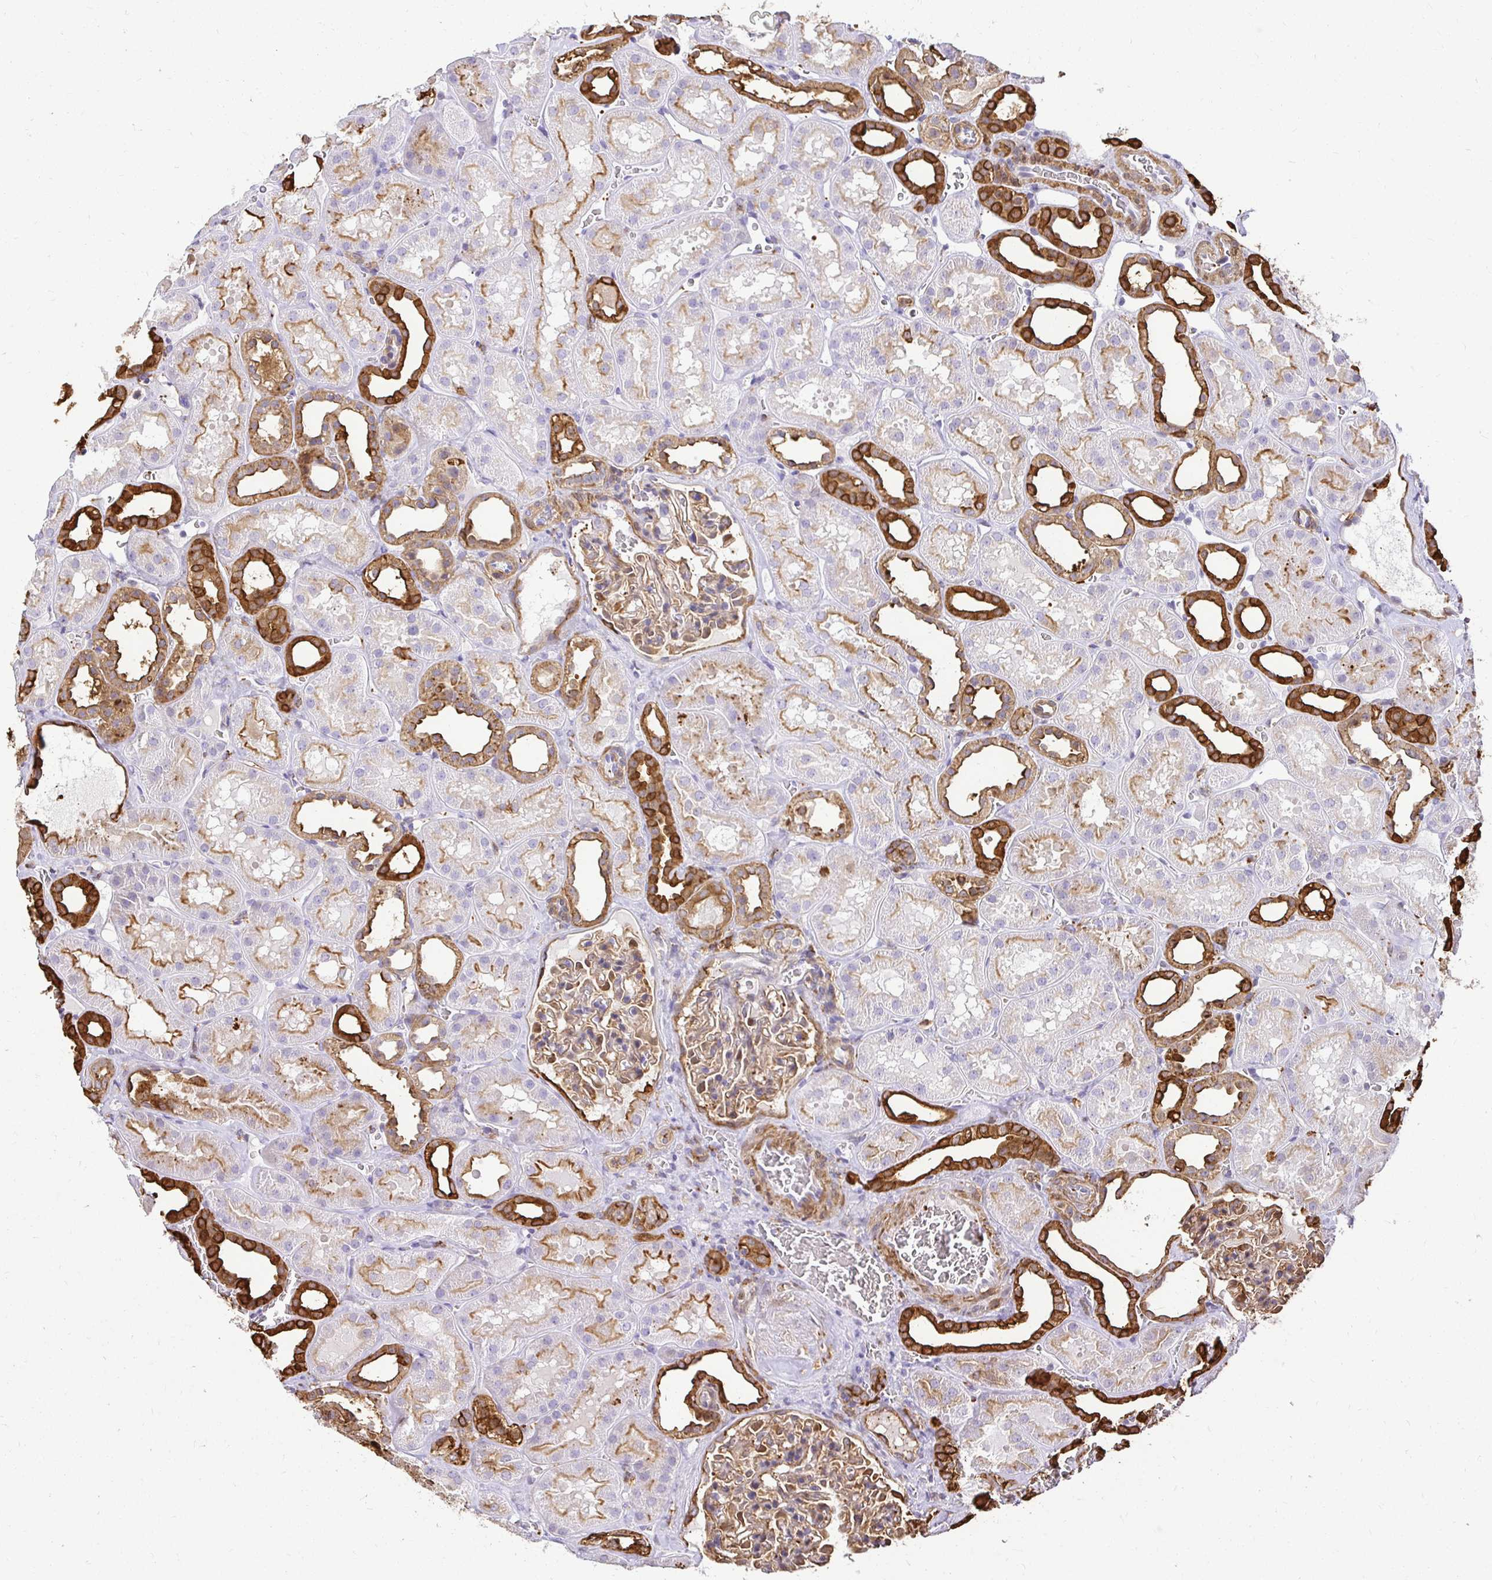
{"staining": {"intensity": "moderate", "quantity": ">75%", "location": "cytoplasmic/membranous,nuclear"}, "tissue": "kidney", "cell_type": "Cells in glomeruli", "image_type": "normal", "snomed": [{"axis": "morphology", "description": "Normal tissue, NOS"}, {"axis": "topography", "description": "Kidney"}], "caption": "Cells in glomeruli reveal medium levels of moderate cytoplasmic/membranous,nuclear expression in about >75% of cells in normal kidney.", "gene": "GSN", "patient": {"sex": "female", "age": 41}}